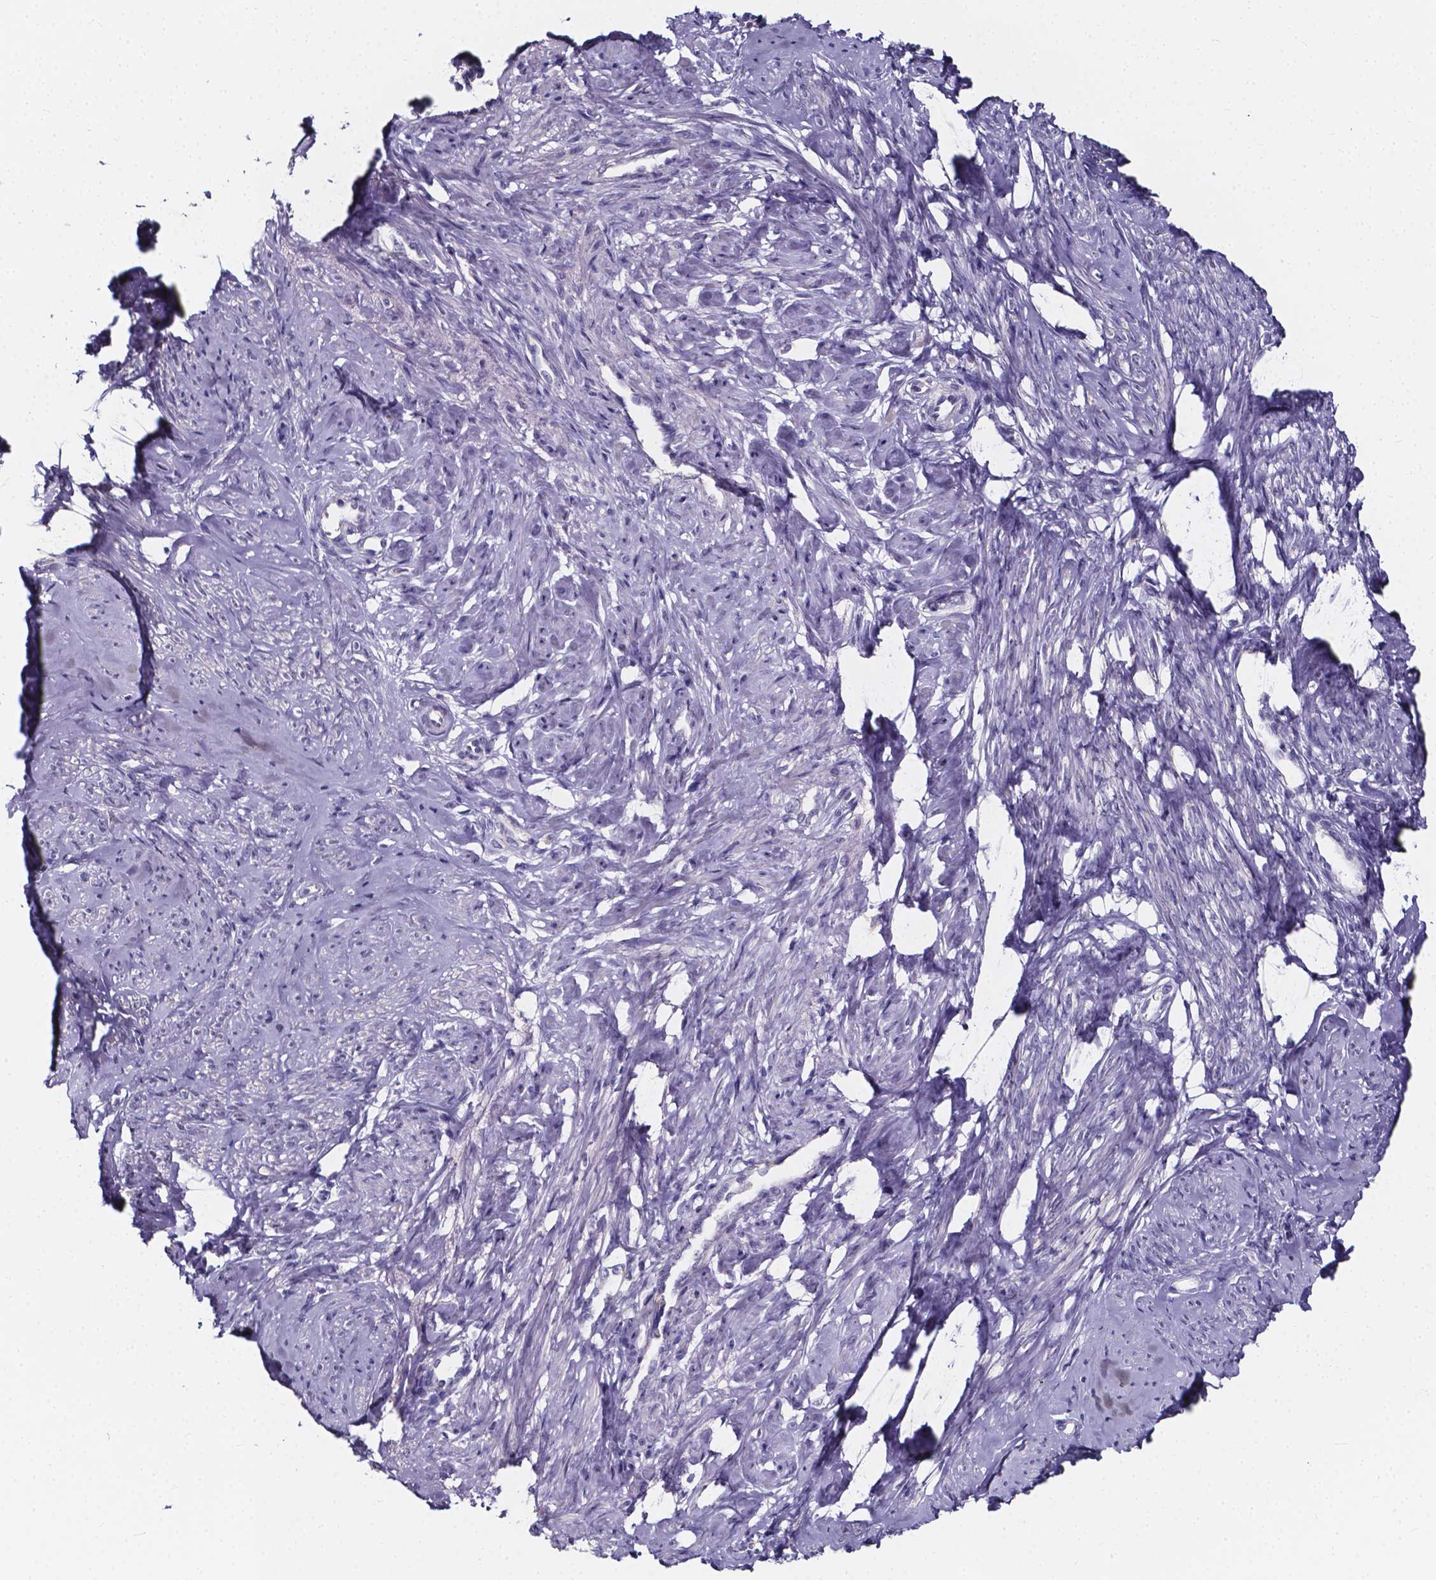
{"staining": {"intensity": "negative", "quantity": "none", "location": "none"}, "tissue": "smooth muscle", "cell_type": "Smooth muscle cells", "image_type": "normal", "snomed": [{"axis": "morphology", "description": "Normal tissue, NOS"}, {"axis": "topography", "description": "Smooth muscle"}], "caption": "This is an immunohistochemistry photomicrograph of benign human smooth muscle. There is no expression in smooth muscle cells.", "gene": "SPOCD1", "patient": {"sex": "female", "age": 48}}